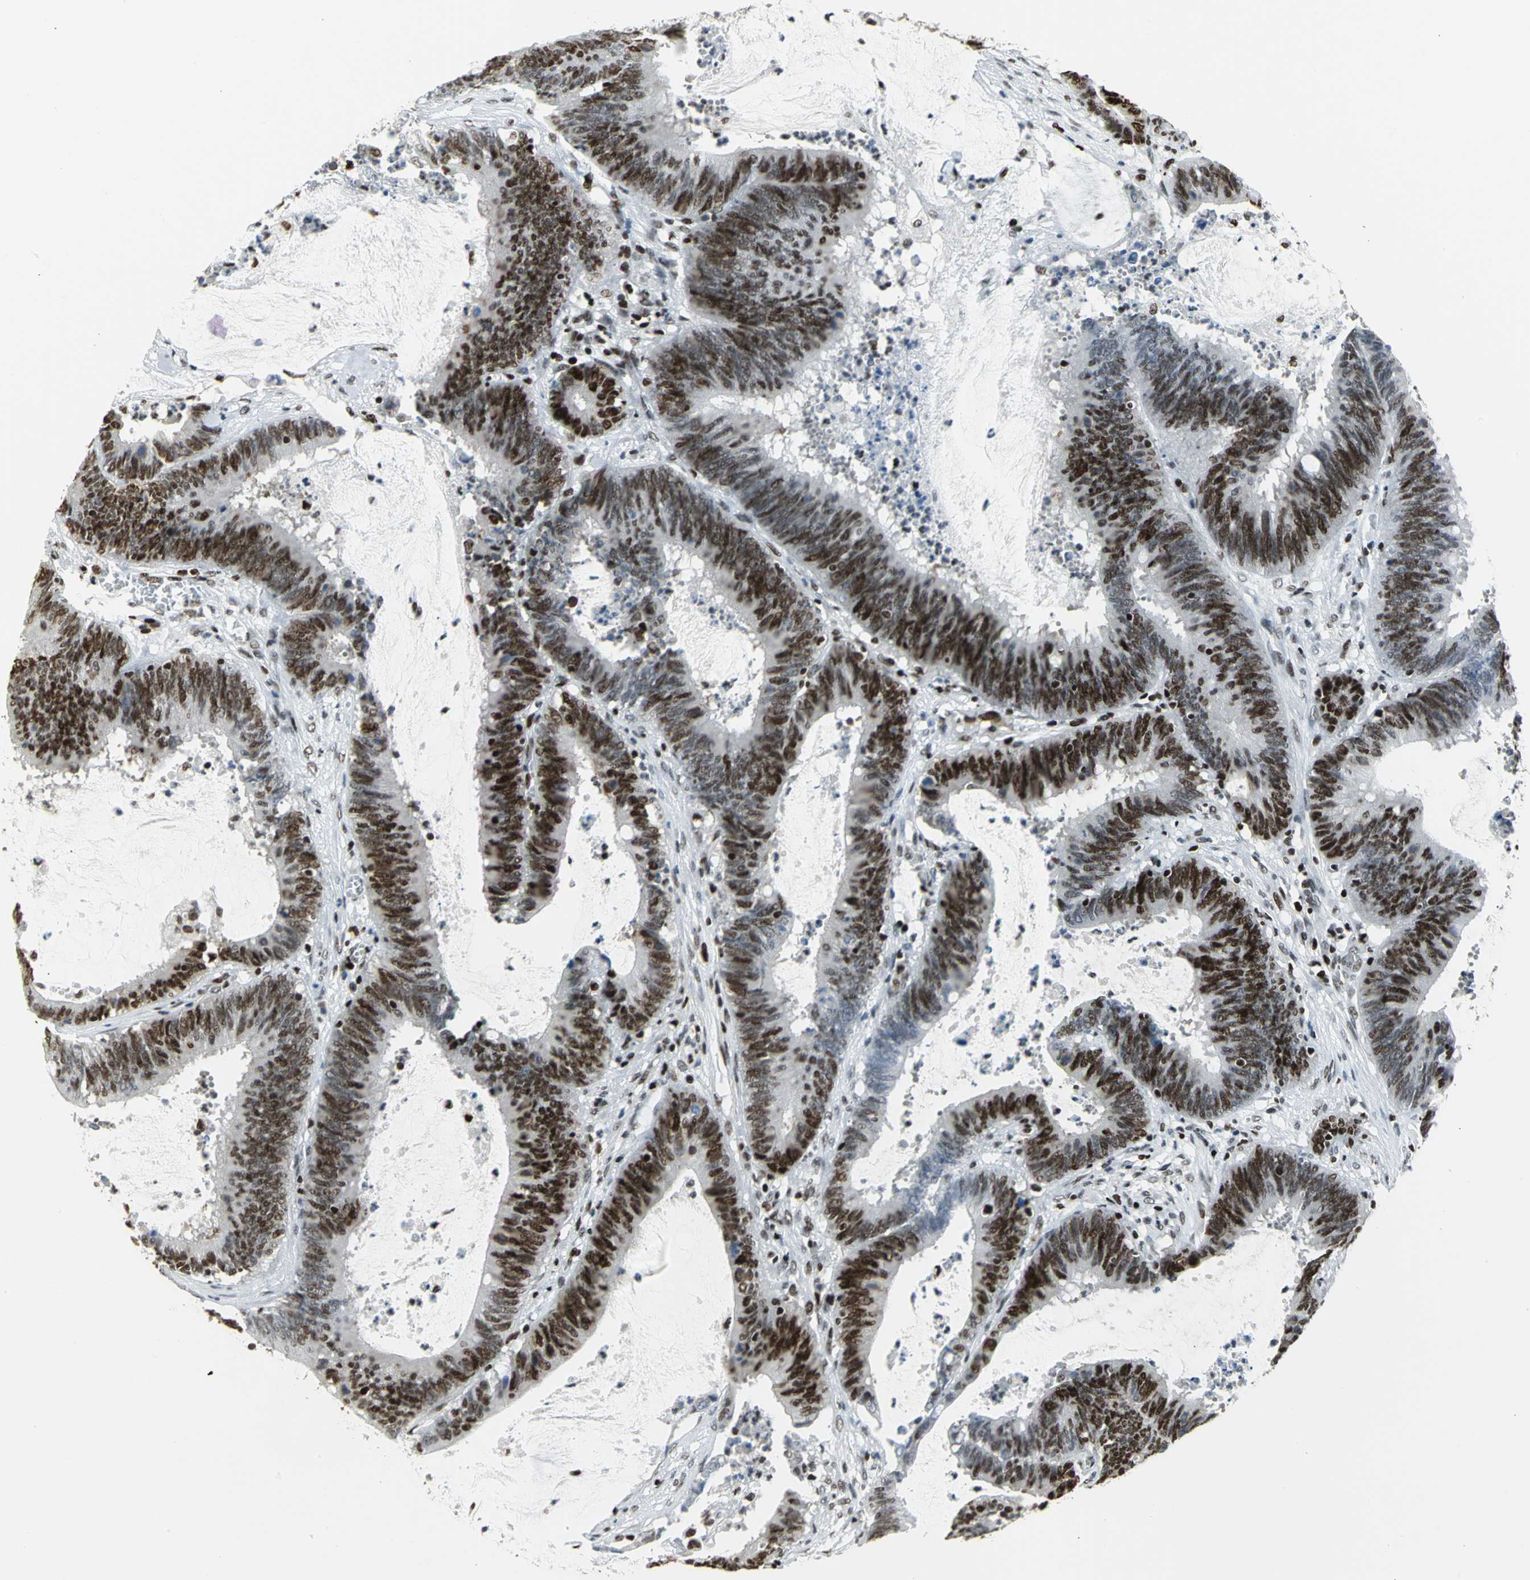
{"staining": {"intensity": "strong", "quantity": ">75%", "location": "nuclear"}, "tissue": "colorectal cancer", "cell_type": "Tumor cells", "image_type": "cancer", "snomed": [{"axis": "morphology", "description": "Adenocarcinoma, NOS"}, {"axis": "topography", "description": "Rectum"}], "caption": "A micrograph showing strong nuclear staining in about >75% of tumor cells in colorectal cancer (adenocarcinoma), as visualized by brown immunohistochemical staining.", "gene": "HNRNPD", "patient": {"sex": "female", "age": 66}}